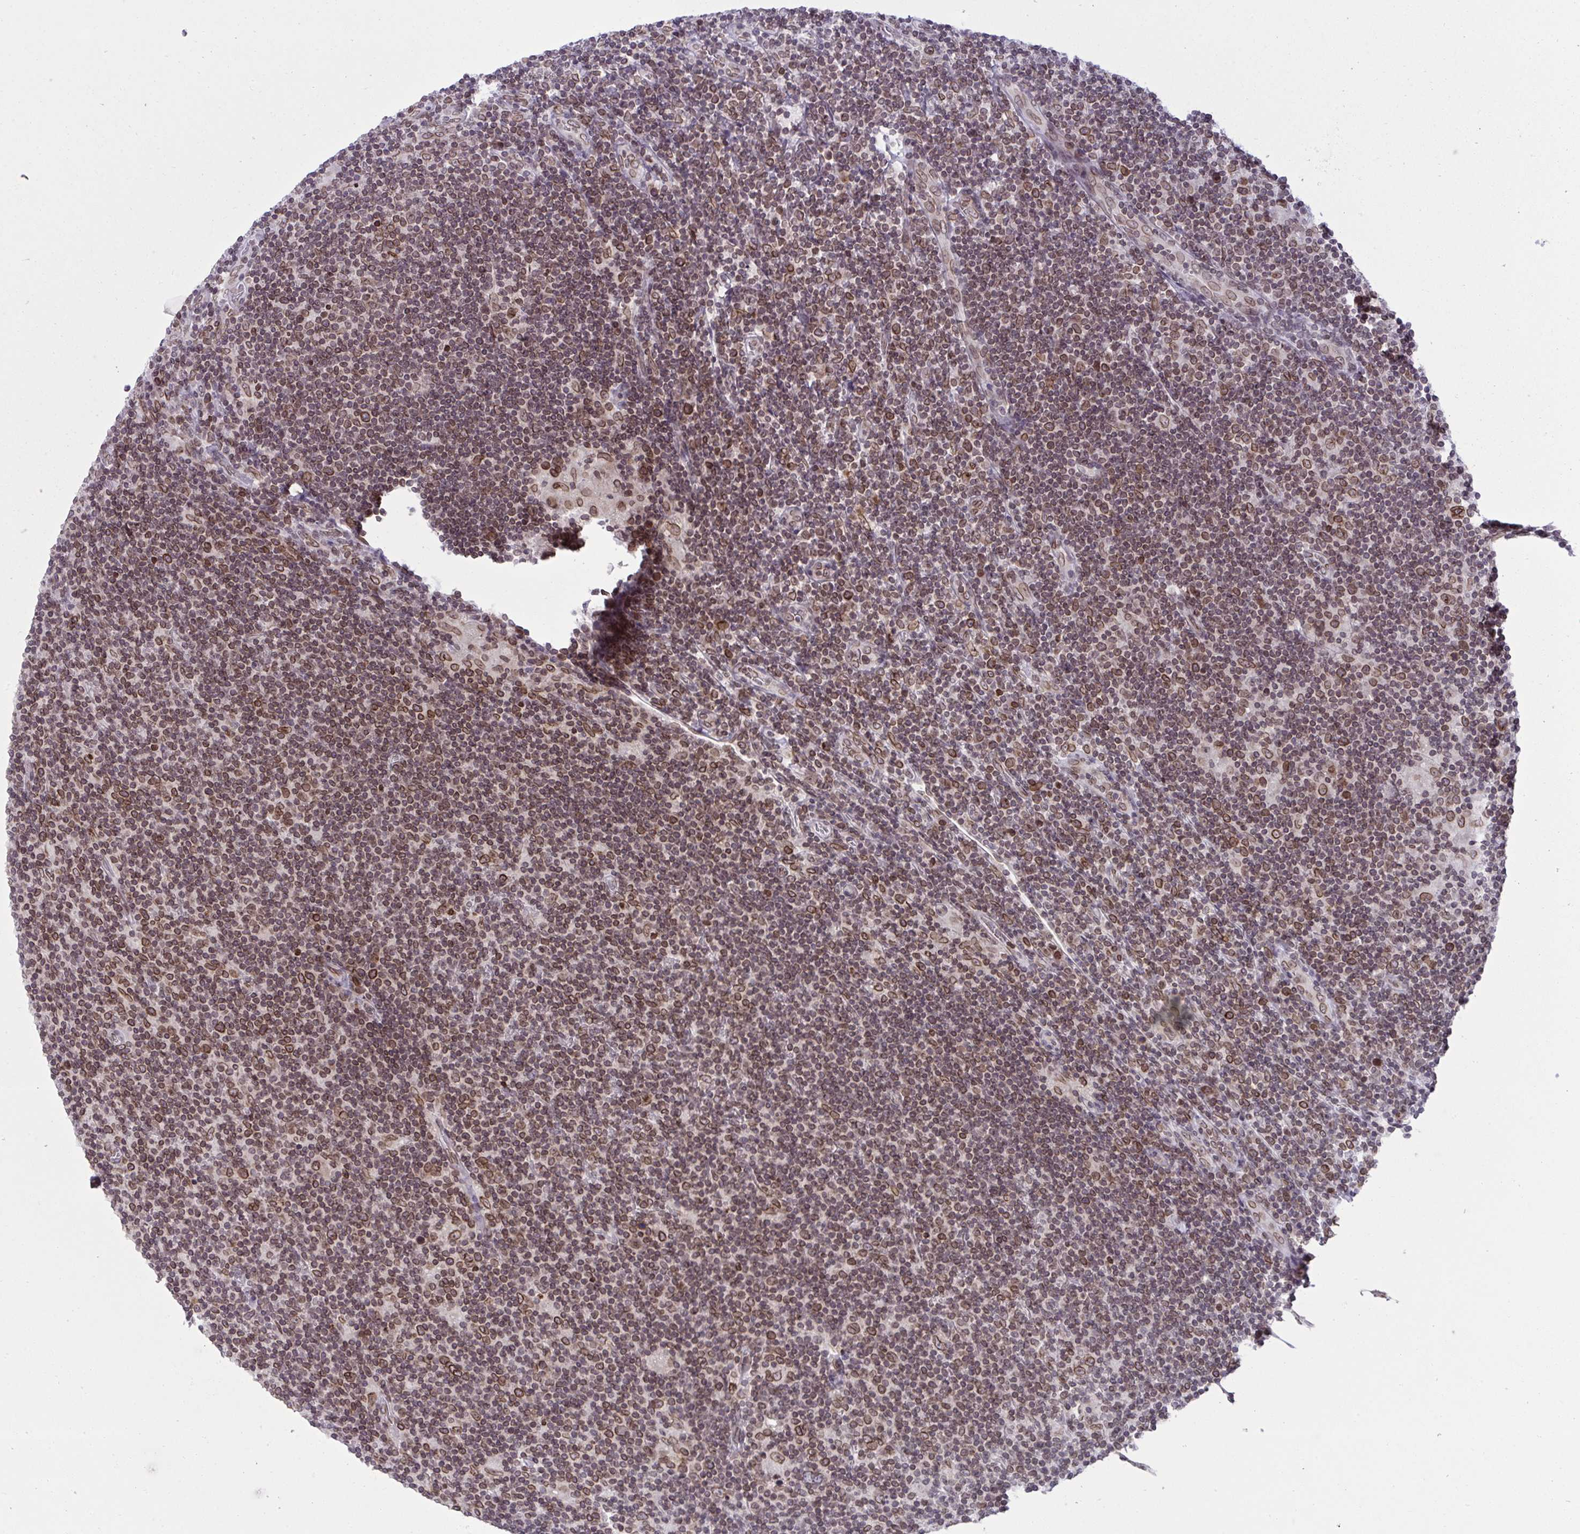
{"staining": {"intensity": "moderate", "quantity": ">75%", "location": "cytoplasmic/membranous,nuclear"}, "tissue": "lymphoma", "cell_type": "Tumor cells", "image_type": "cancer", "snomed": [{"axis": "morphology", "description": "Hodgkin's disease, NOS"}, {"axis": "topography", "description": "Lymph node"}], "caption": "Moderate cytoplasmic/membranous and nuclear expression for a protein is identified in about >75% of tumor cells of lymphoma using immunohistochemistry (IHC).", "gene": "RANBP2", "patient": {"sex": "male", "age": 40}}